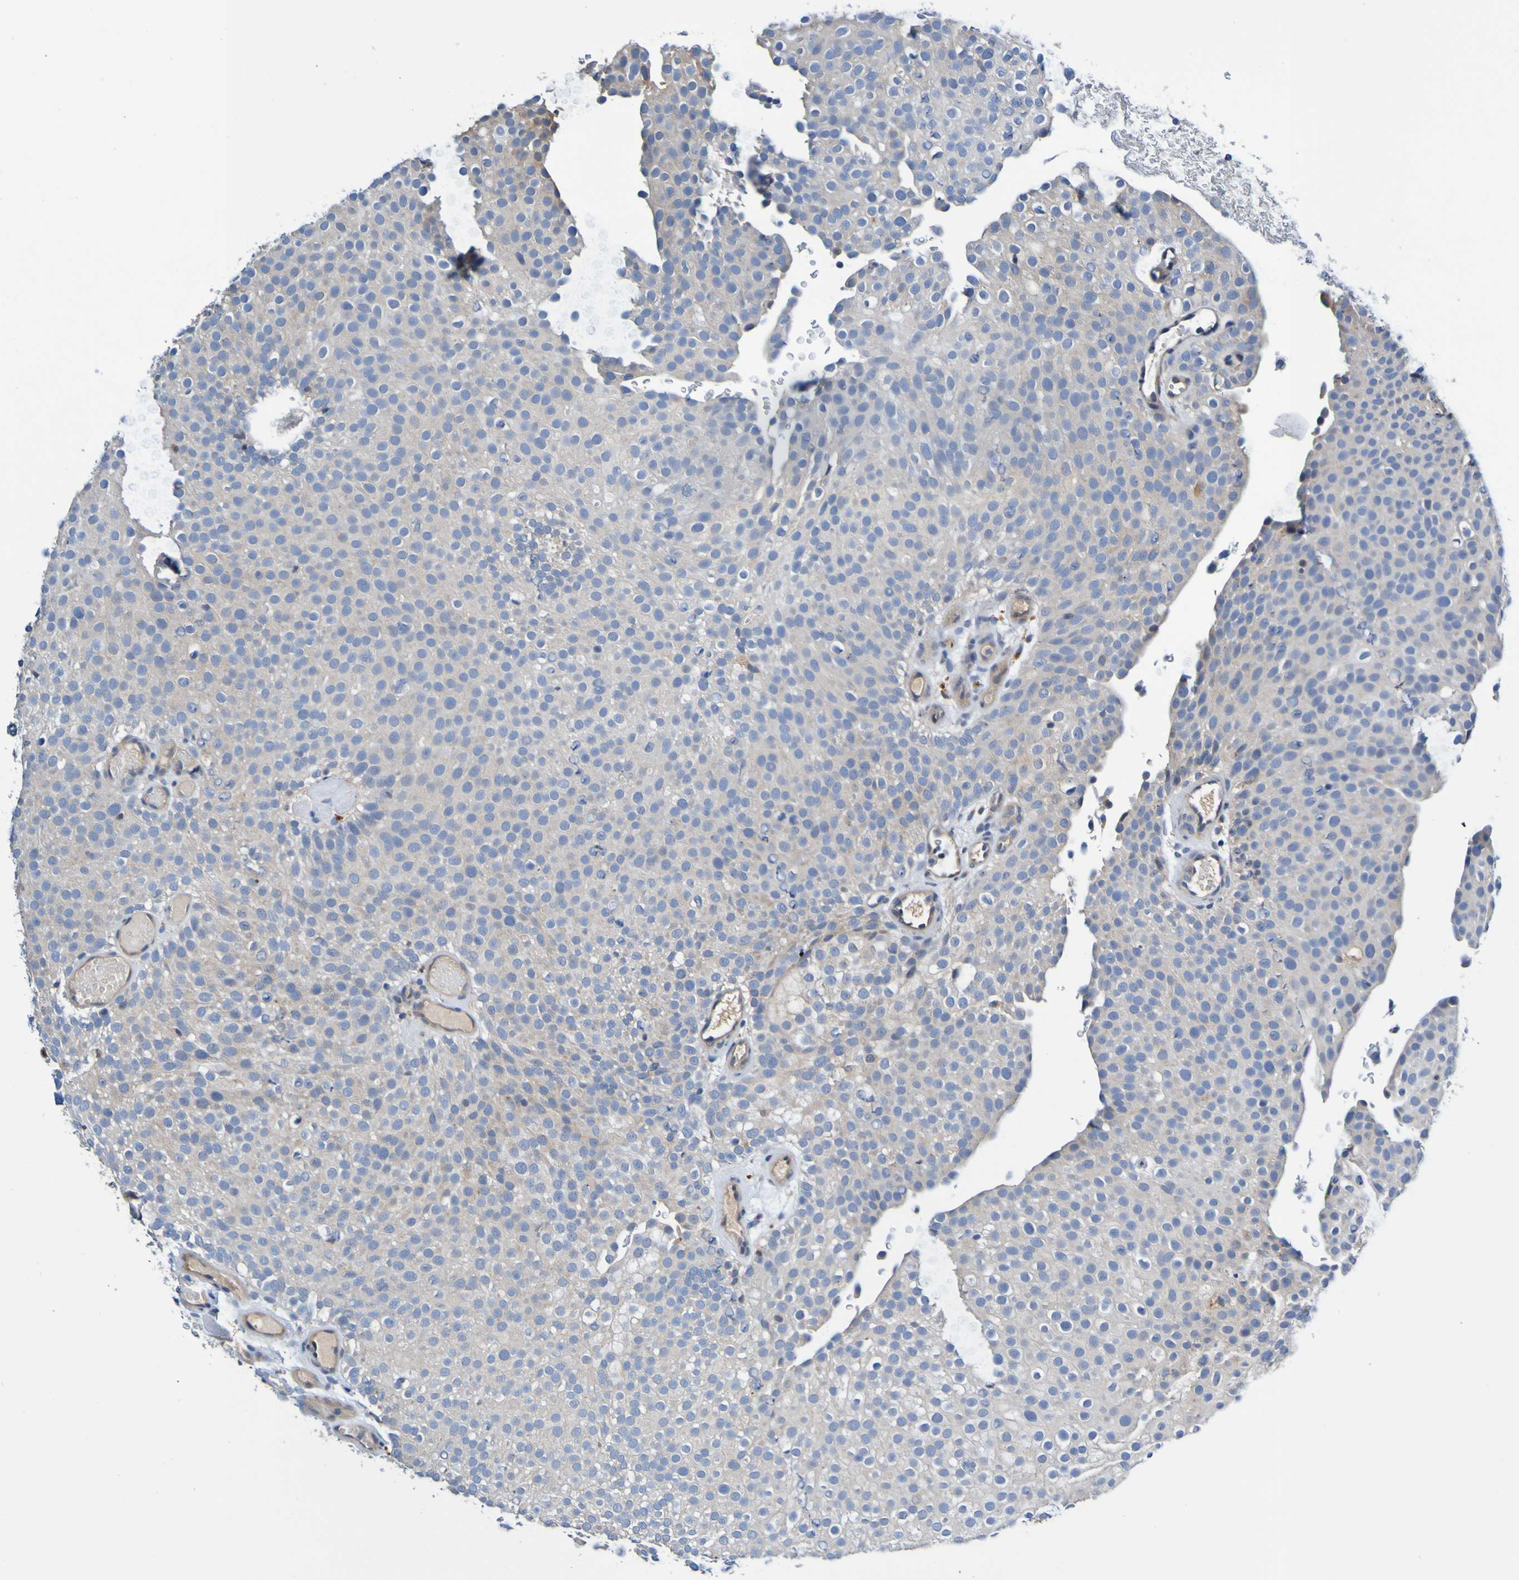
{"staining": {"intensity": "weak", "quantity": ">75%", "location": "cytoplasmic/membranous"}, "tissue": "urothelial cancer", "cell_type": "Tumor cells", "image_type": "cancer", "snomed": [{"axis": "morphology", "description": "Urothelial carcinoma, Low grade"}, {"axis": "topography", "description": "Urinary bladder"}], "caption": "Low-grade urothelial carcinoma tissue reveals weak cytoplasmic/membranous expression in about >75% of tumor cells, visualized by immunohistochemistry. The staining was performed using DAB to visualize the protein expression in brown, while the nuclei were stained in blue with hematoxylin (Magnification: 20x).", "gene": "METAP2", "patient": {"sex": "male", "age": 78}}